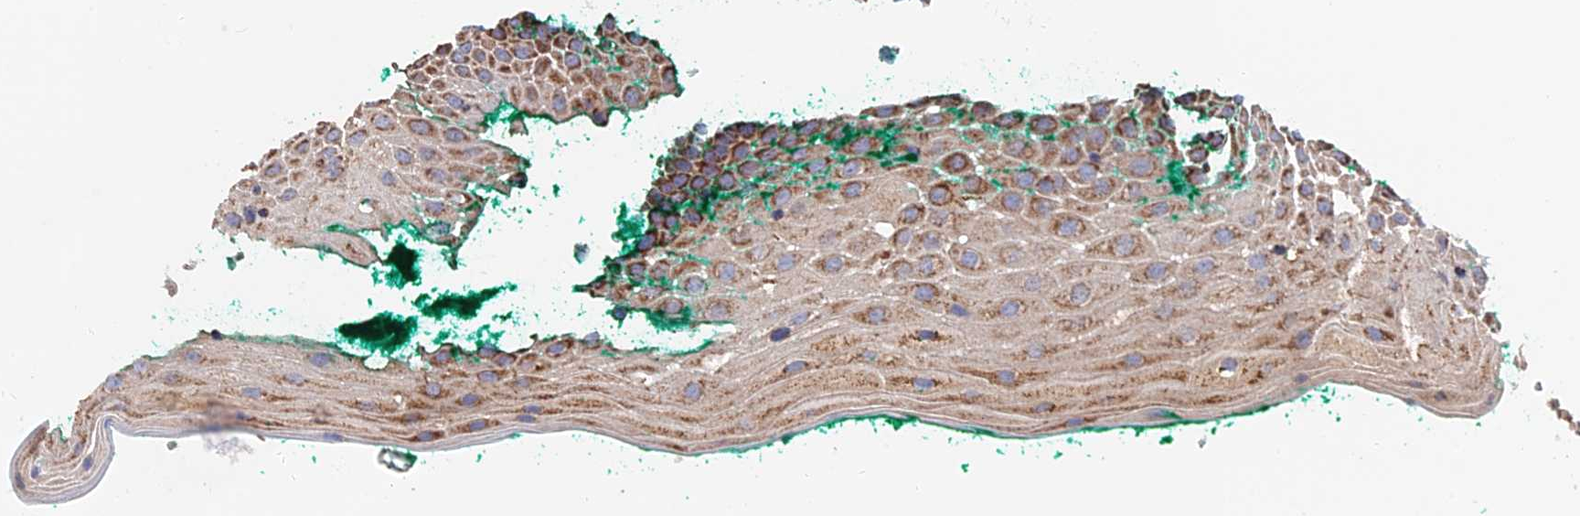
{"staining": {"intensity": "moderate", "quantity": "25%-75%", "location": "cytoplasmic/membranous"}, "tissue": "oral mucosa", "cell_type": "Squamous epithelial cells", "image_type": "normal", "snomed": [{"axis": "morphology", "description": "Normal tissue, NOS"}, {"axis": "topography", "description": "Oral tissue"}], "caption": "Brown immunohistochemical staining in unremarkable human oral mucosa exhibits moderate cytoplasmic/membranous staining in about 25%-75% of squamous epithelial cells. The staining is performed using DAB brown chromogen to label protein expression. The nuclei are counter-stained blue using hematoxylin.", "gene": "HAUS8", "patient": {"sex": "female", "age": 70}}